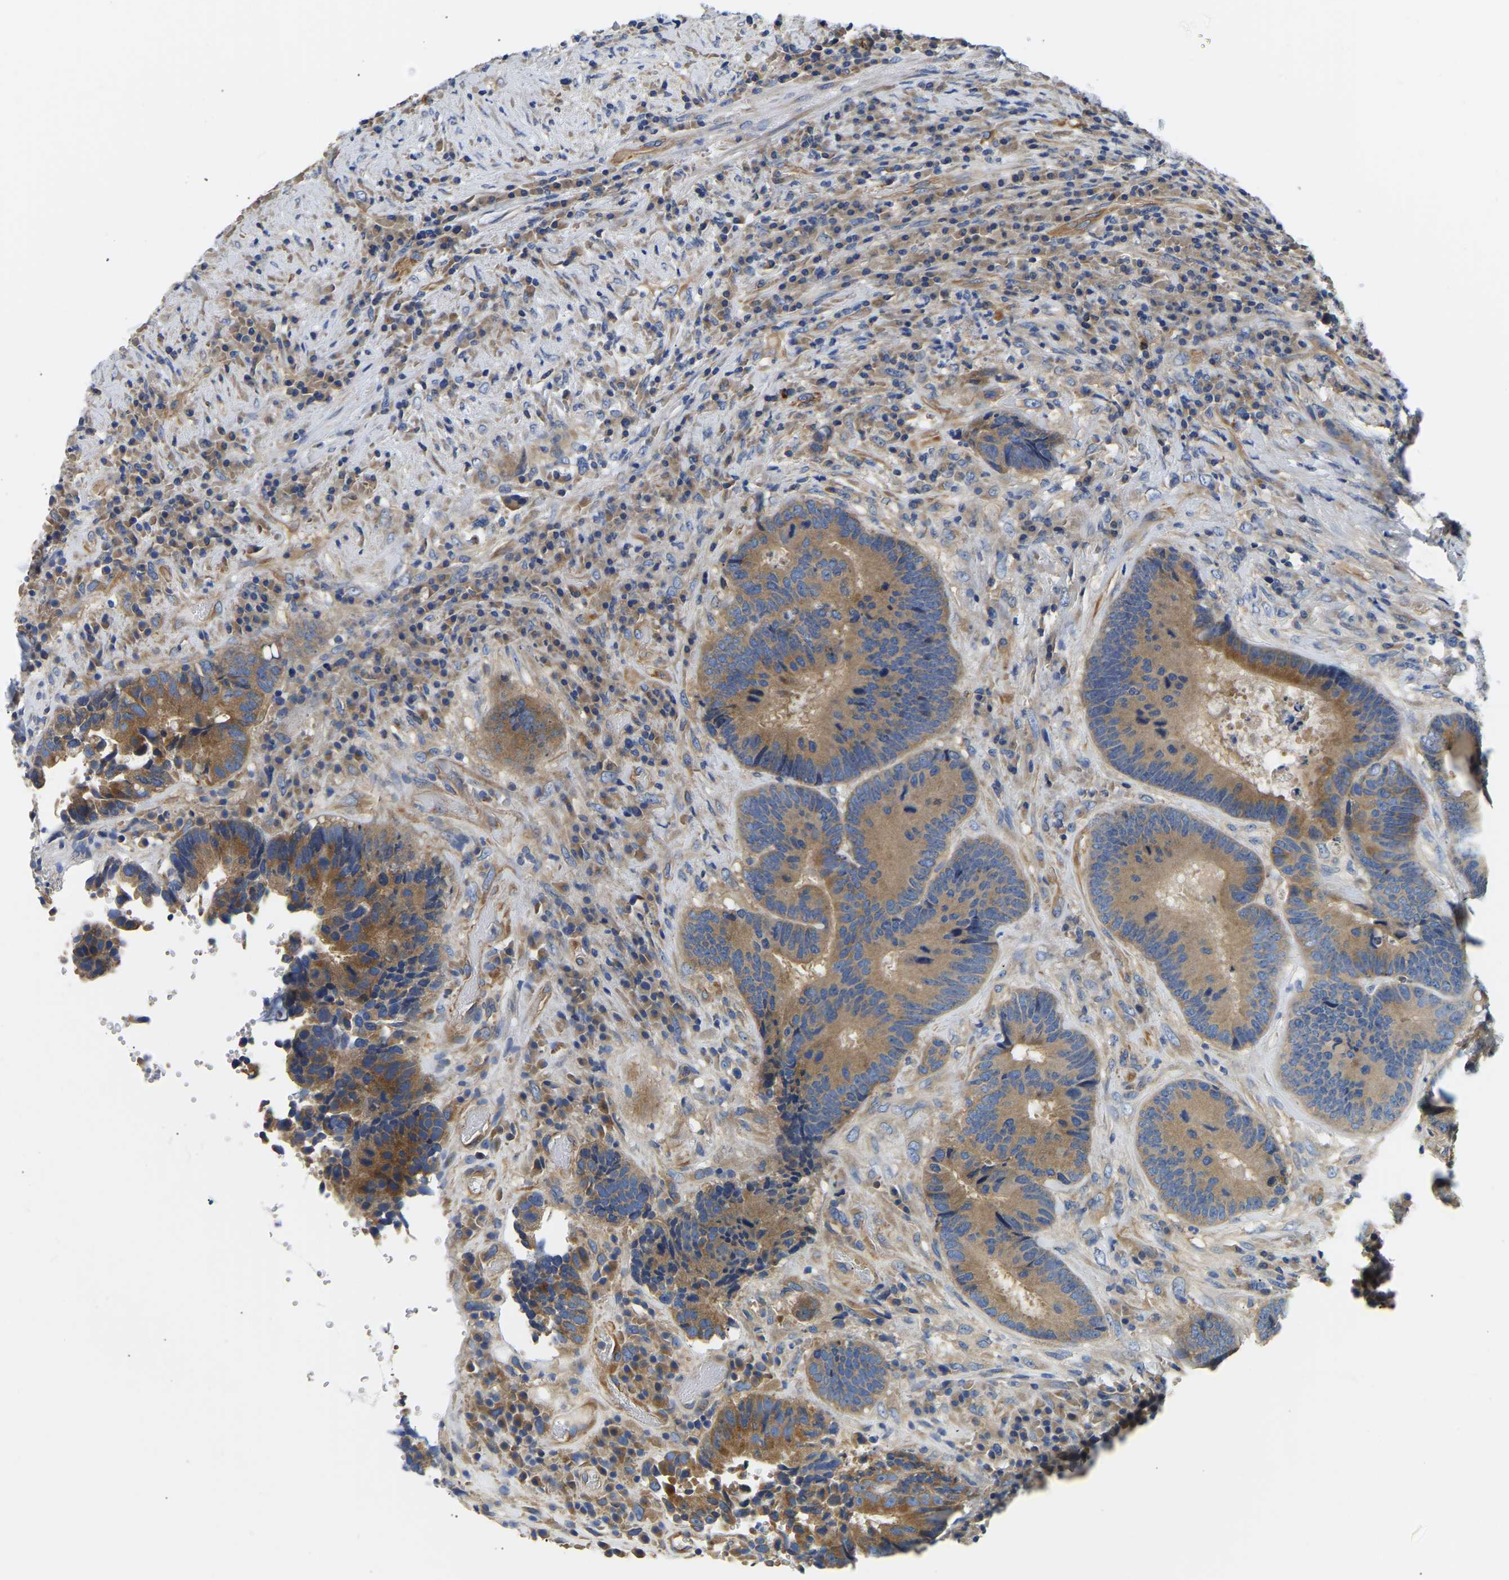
{"staining": {"intensity": "moderate", "quantity": ">75%", "location": "cytoplasmic/membranous"}, "tissue": "colorectal cancer", "cell_type": "Tumor cells", "image_type": "cancer", "snomed": [{"axis": "morphology", "description": "Adenocarcinoma, NOS"}, {"axis": "topography", "description": "Rectum"}], "caption": "Immunohistochemical staining of adenocarcinoma (colorectal) reveals medium levels of moderate cytoplasmic/membranous staining in about >75% of tumor cells. (DAB IHC with brightfield microscopy, high magnification).", "gene": "CSDE1", "patient": {"sex": "female", "age": 89}}